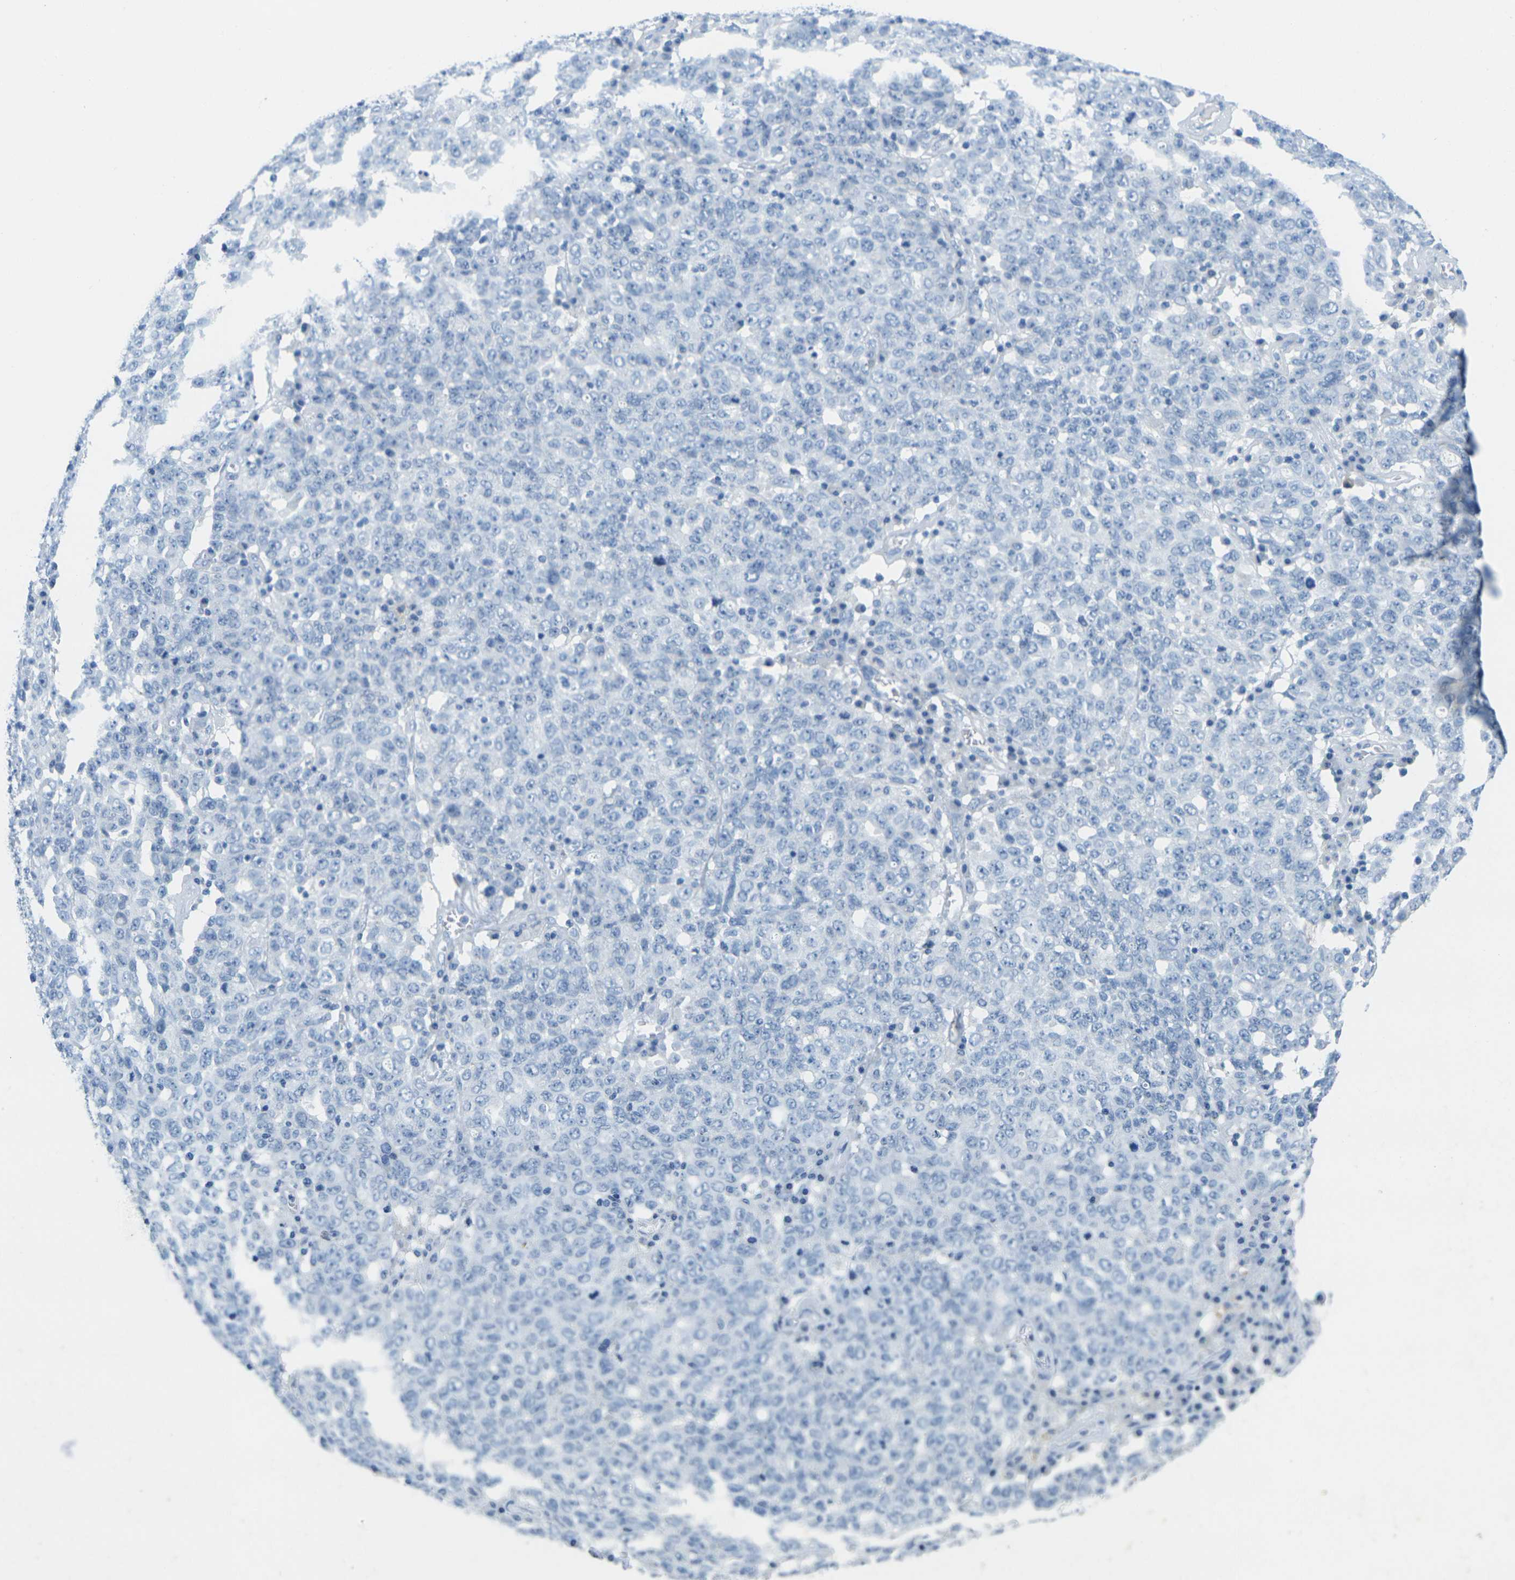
{"staining": {"intensity": "negative", "quantity": "none", "location": "none"}, "tissue": "ovarian cancer", "cell_type": "Tumor cells", "image_type": "cancer", "snomed": [{"axis": "morphology", "description": "Carcinoma, endometroid"}, {"axis": "topography", "description": "Ovary"}], "caption": "The histopathology image reveals no staining of tumor cells in endometroid carcinoma (ovarian).", "gene": "FAM3D", "patient": {"sex": "female", "age": 62}}